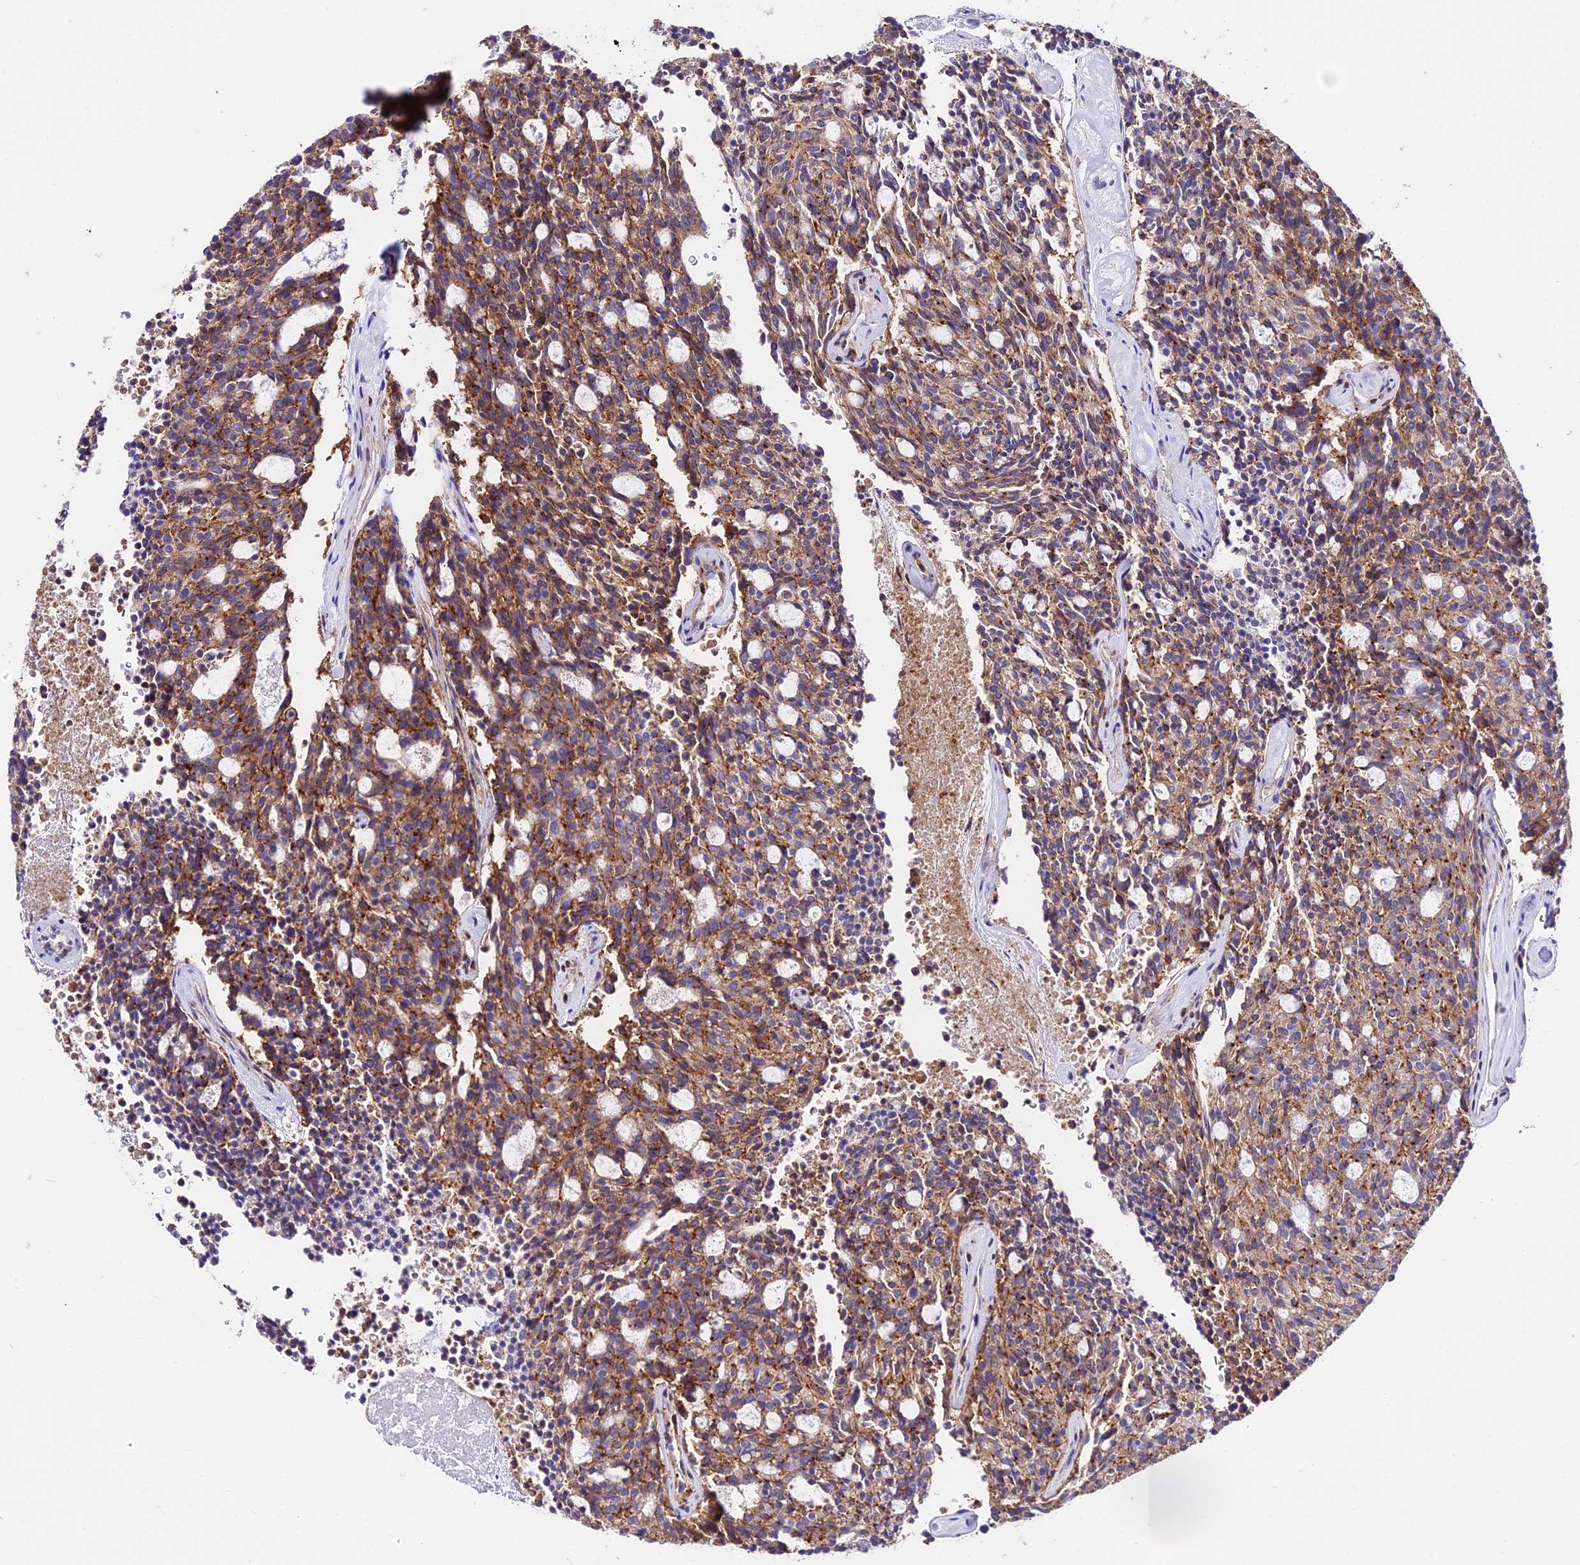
{"staining": {"intensity": "moderate", "quantity": ">75%", "location": "cytoplasmic/membranous"}, "tissue": "carcinoid", "cell_type": "Tumor cells", "image_type": "cancer", "snomed": [{"axis": "morphology", "description": "Carcinoid, malignant, NOS"}, {"axis": "topography", "description": "Pancreas"}], "caption": "The image exhibits immunohistochemical staining of carcinoid. There is moderate cytoplasmic/membranous staining is identified in about >75% of tumor cells.", "gene": "CSRP1", "patient": {"sex": "female", "age": 54}}